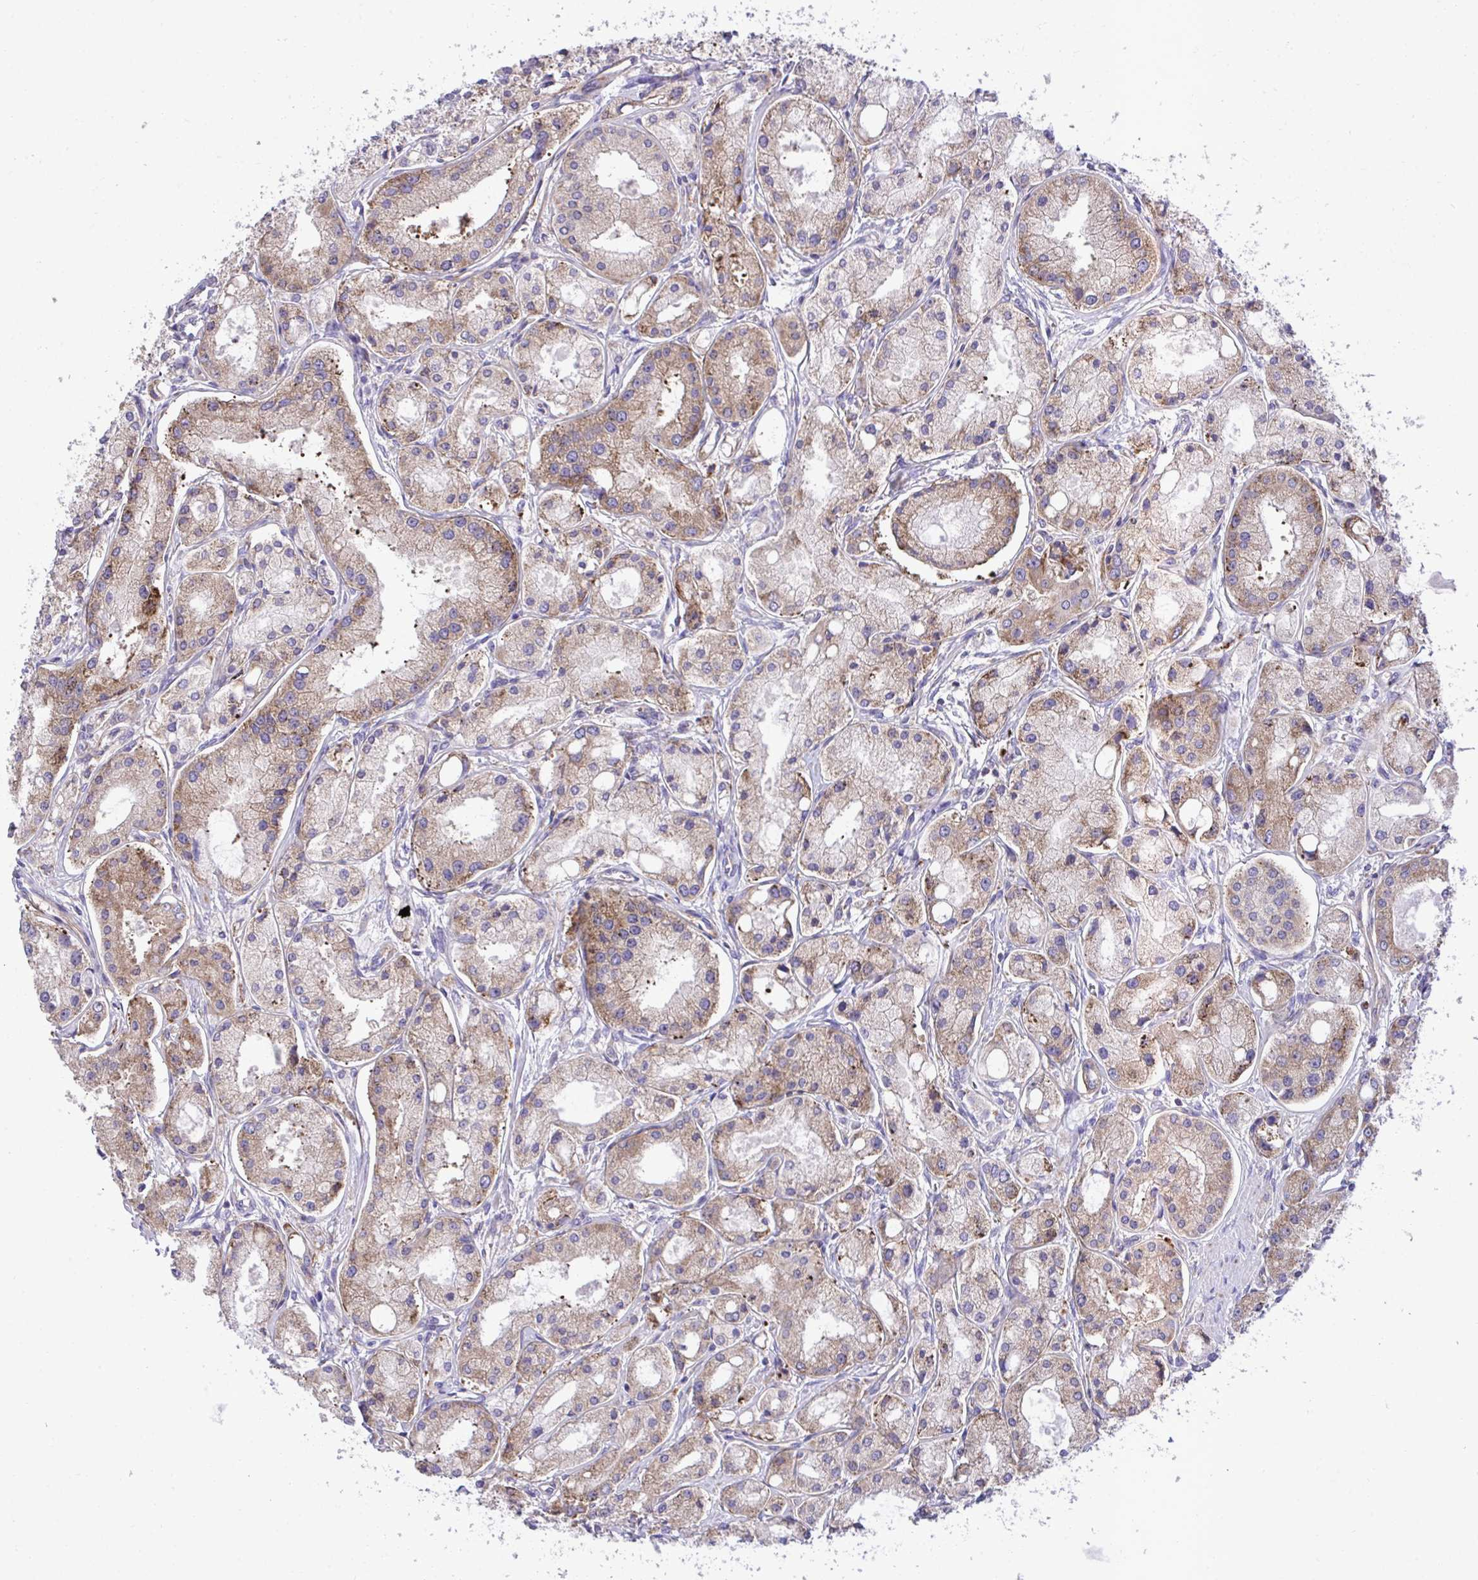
{"staining": {"intensity": "moderate", "quantity": ">75%", "location": "cytoplasmic/membranous"}, "tissue": "prostate cancer", "cell_type": "Tumor cells", "image_type": "cancer", "snomed": [{"axis": "morphology", "description": "Adenocarcinoma, High grade"}, {"axis": "topography", "description": "Prostate"}], "caption": "Human adenocarcinoma (high-grade) (prostate) stained for a protein (brown) displays moderate cytoplasmic/membranous positive staining in about >75% of tumor cells.", "gene": "RPS15", "patient": {"sex": "male", "age": 66}}